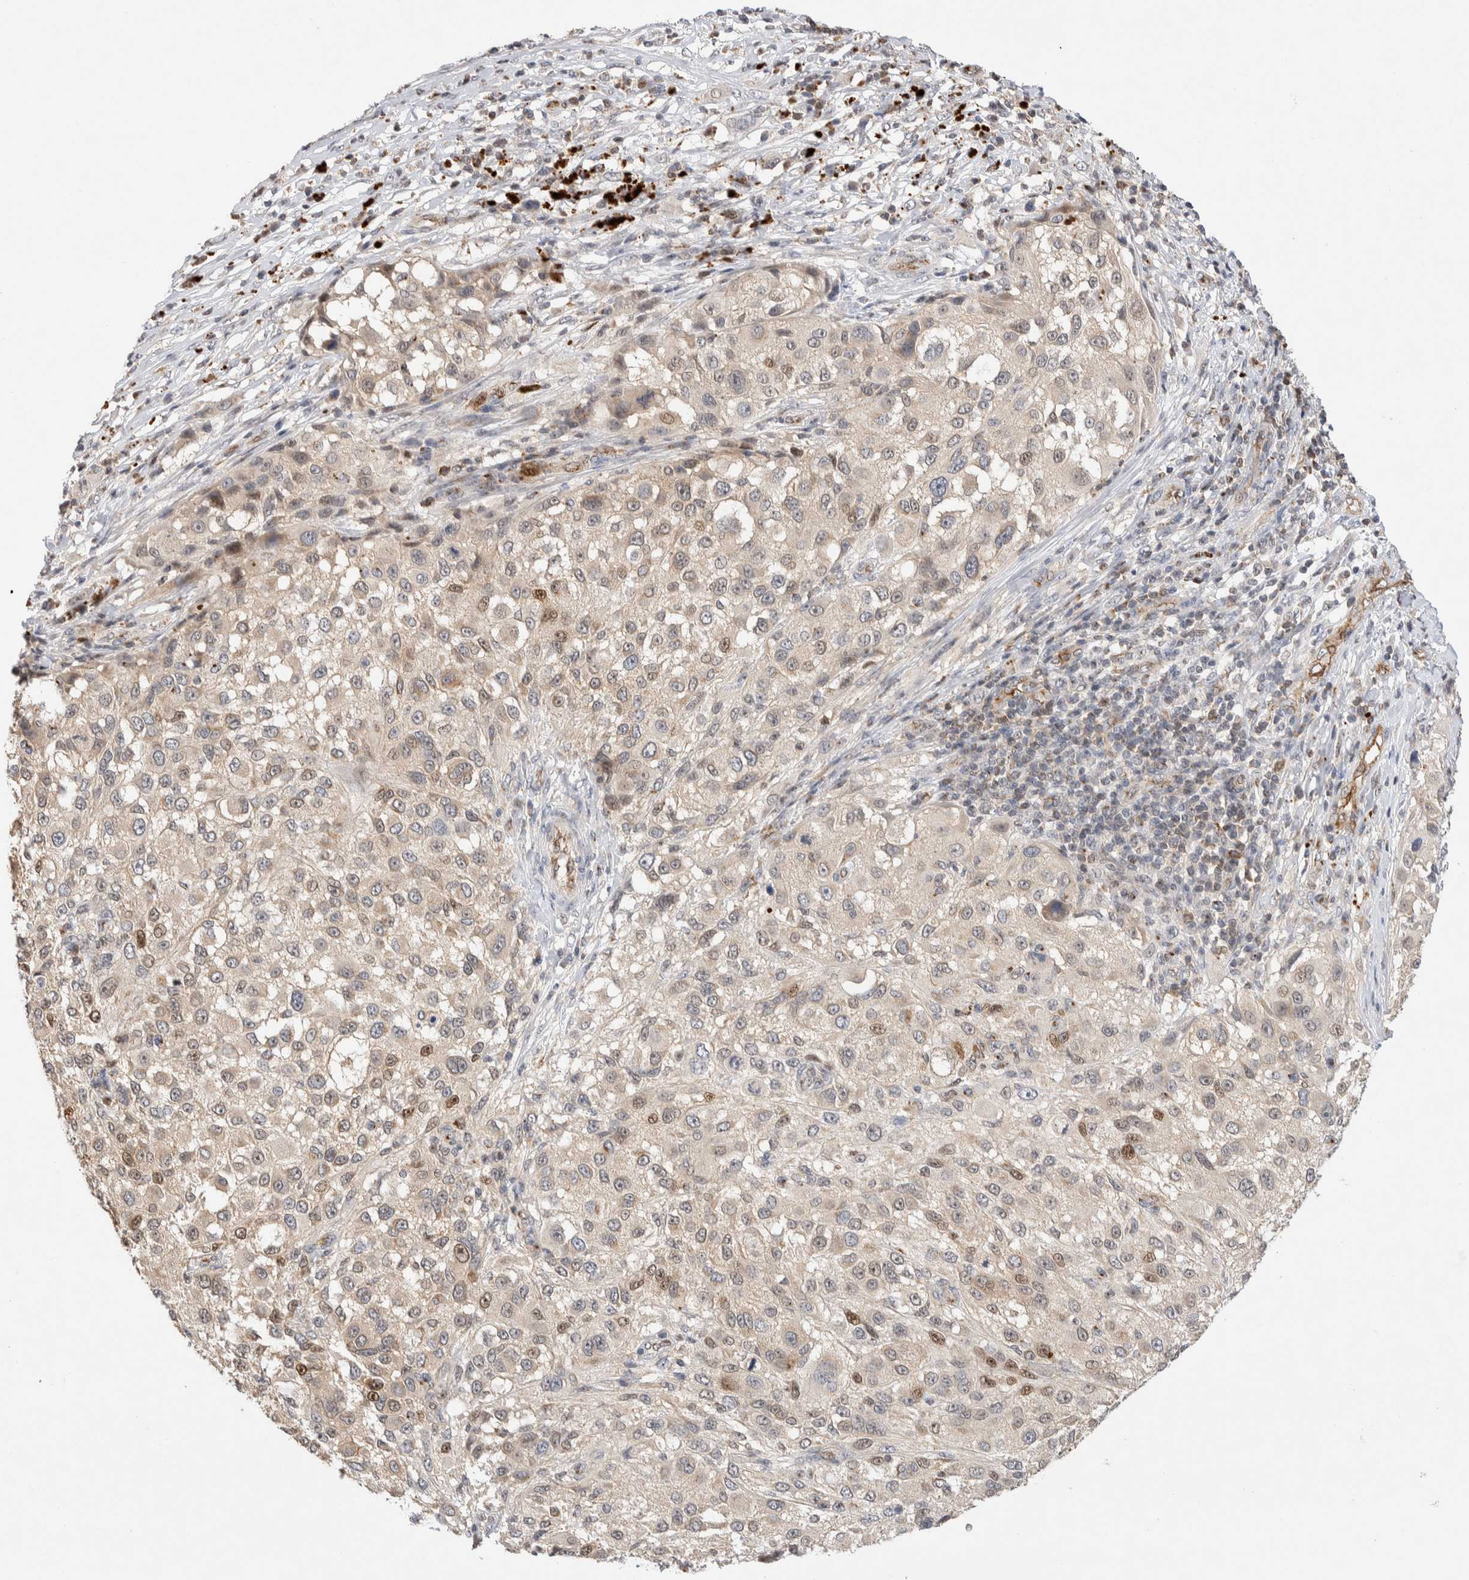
{"staining": {"intensity": "weak", "quantity": "<25%", "location": "nuclear"}, "tissue": "melanoma", "cell_type": "Tumor cells", "image_type": "cancer", "snomed": [{"axis": "morphology", "description": "Necrosis, NOS"}, {"axis": "morphology", "description": "Malignant melanoma, NOS"}, {"axis": "topography", "description": "Skin"}], "caption": "Immunohistochemistry micrograph of neoplastic tissue: human malignant melanoma stained with DAB (3,3'-diaminobenzidine) shows no significant protein staining in tumor cells. Nuclei are stained in blue.", "gene": "NSMAF", "patient": {"sex": "female", "age": 87}}